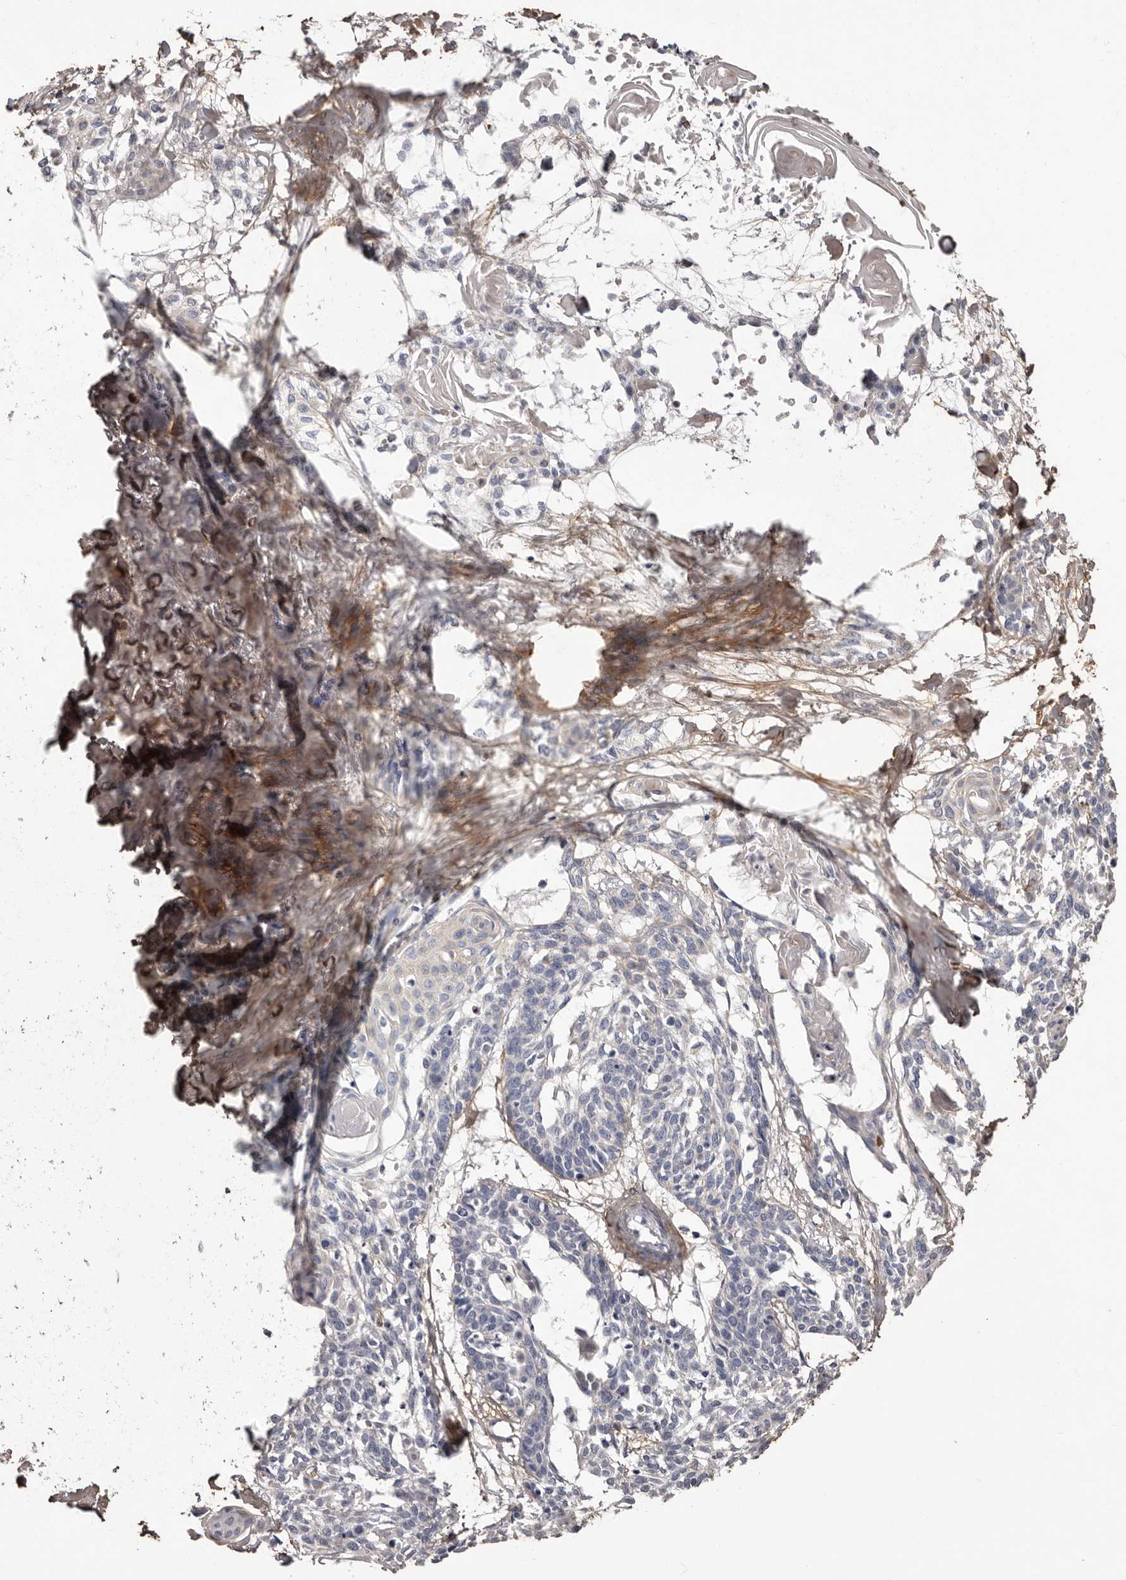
{"staining": {"intensity": "negative", "quantity": "none", "location": "none"}, "tissue": "cervical cancer", "cell_type": "Tumor cells", "image_type": "cancer", "snomed": [{"axis": "morphology", "description": "Squamous cell carcinoma, NOS"}, {"axis": "topography", "description": "Cervix"}], "caption": "Tumor cells show no significant protein expression in squamous cell carcinoma (cervical).", "gene": "COL6A1", "patient": {"sex": "female", "age": 57}}